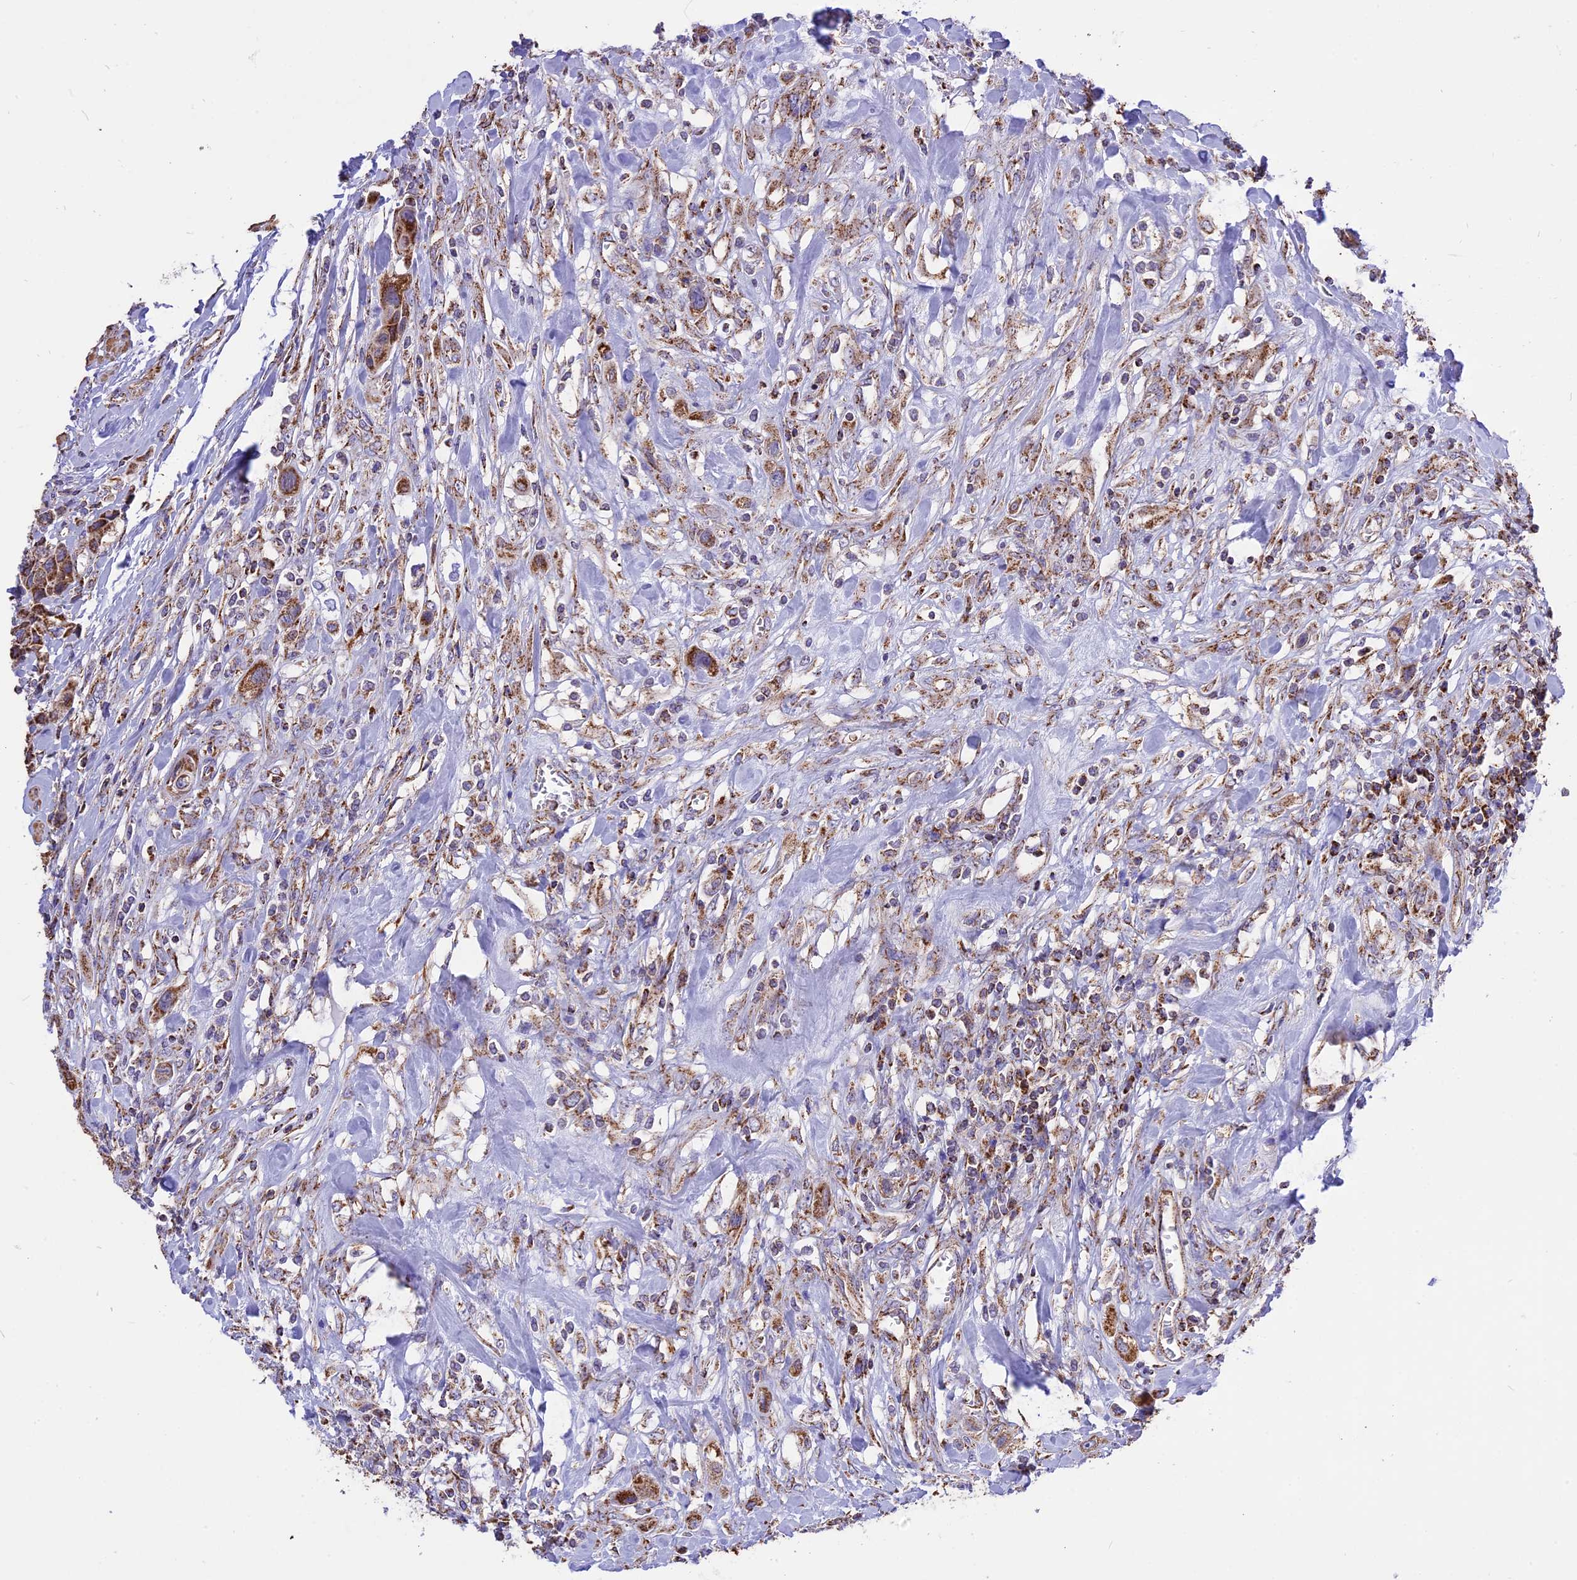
{"staining": {"intensity": "moderate", "quantity": ">75%", "location": "cytoplasmic/membranous"}, "tissue": "urothelial cancer", "cell_type": "Tumor cells", "image_type": "cancer", "snomed": [{"axis": "morphology", "description": "Urothelial carcinoma, High grade"}, {"axis": "topography", "description": "Urinary bladder"}], "caption": "An immunohistochemistry (IHC) histopathology image of tumor tissue is shown. Protein staining in brown highlights moderate cytoplasmic/membranous positivity in urothelial cancer within tumor cells. (DAB IHC, brown staining for protein, blue staining for nuclei).", "gene": "TTC4", "patient": {"sex": "male", "age": 50}}